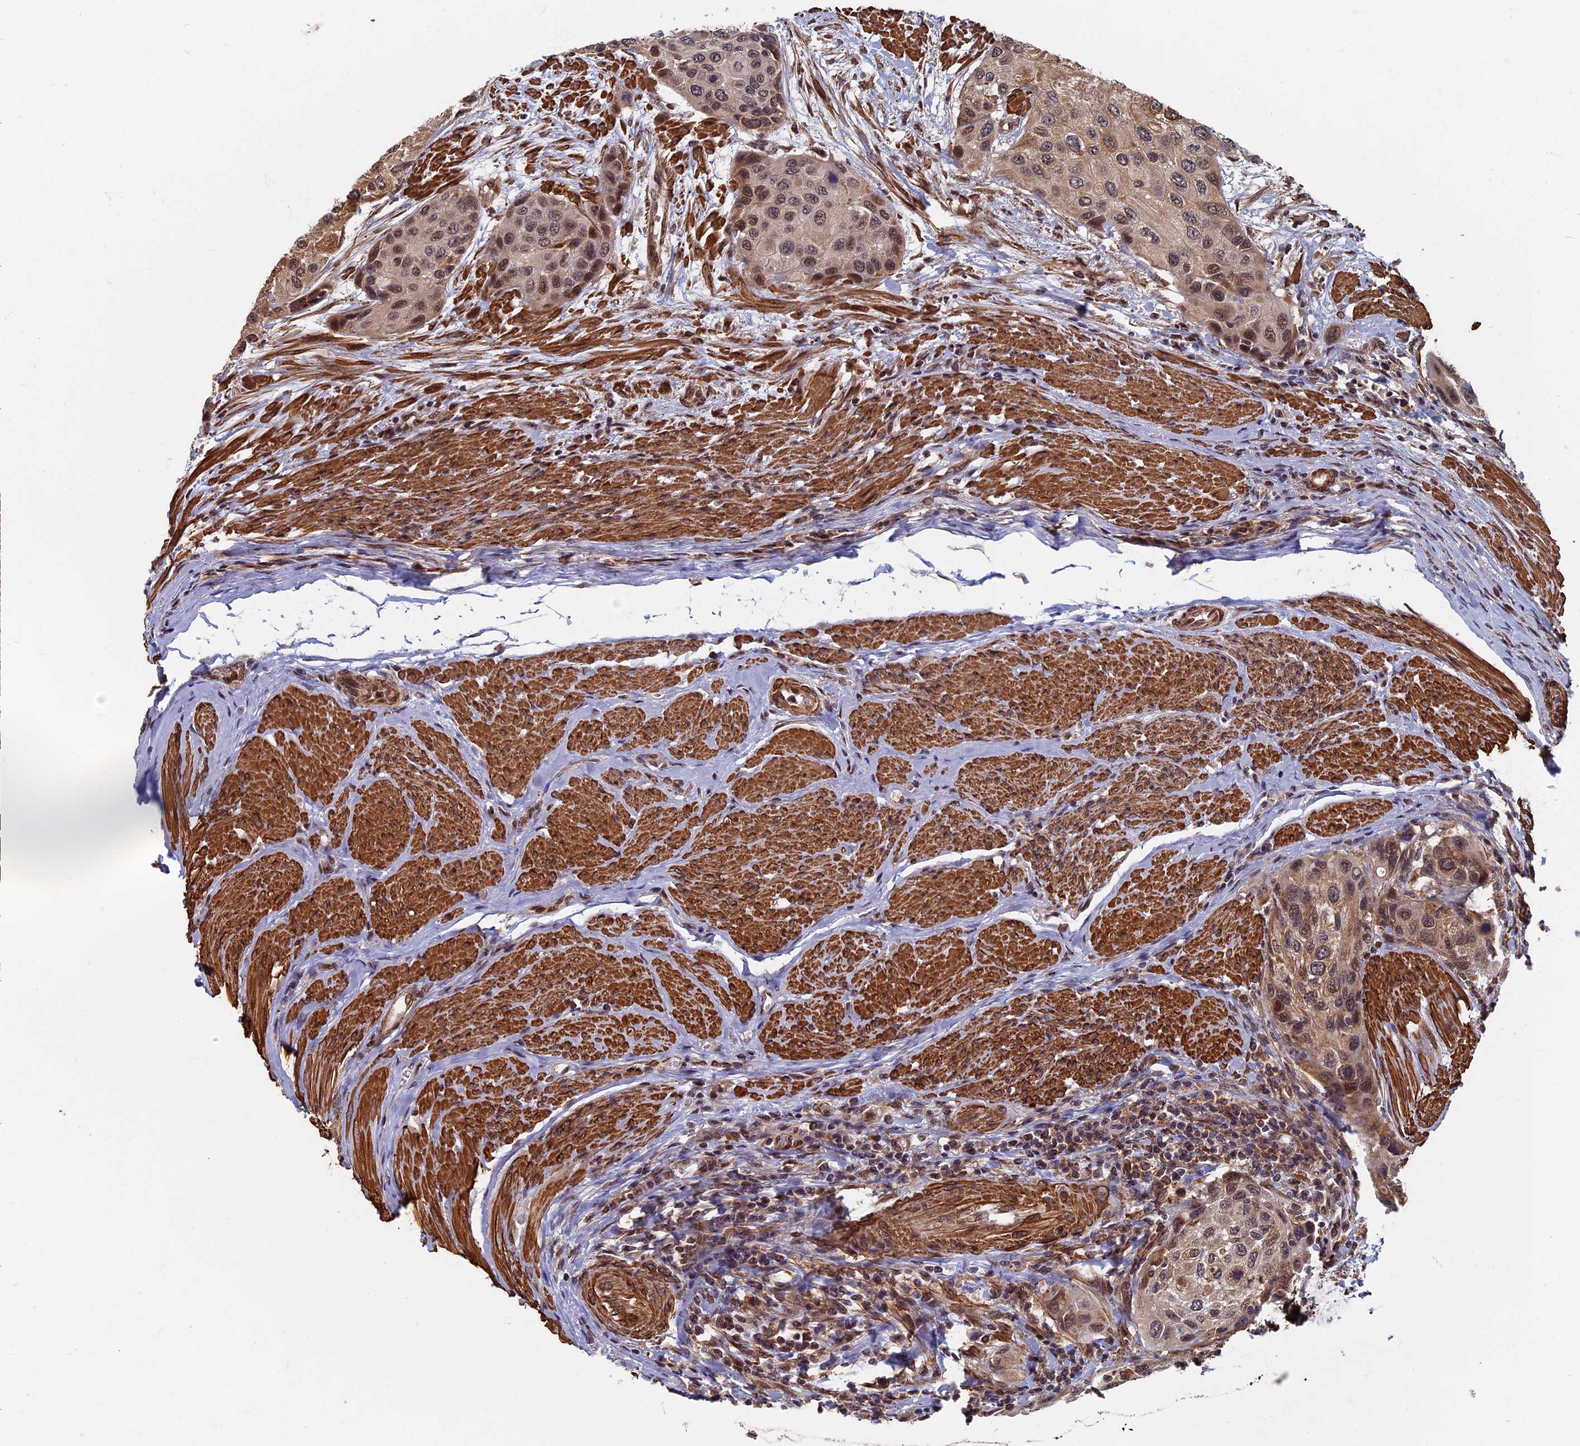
{"staining": {"intensity": "moderate", "quantity": ">75%", "location": "cytoplasmic/membranous,nuclear"}, "tissue": "urothelial cancer", "cell_type": "Tumor cells", "image_type": "cancer", "snomed": [{"axis": "morphology", "description": "Normal tissue, NOS"}, {"axis": "morphology", "description": "Urothelial carcinoma, High grade"}, {"axis": "topography", "description": "Vascular tissue"}, {"axis": "topography", "description": "Urinary bladder"}], "caption": "Immunohistochemistry histopathology image of neoplastic tissue: urothelial cancer stained using immunohistochemistry (IHC) displays medium levels of moderate protein expression localized specifically in the cytoplasmic/membranous and nuclear of tumor cells, appearing as a cytoplasmic/membranous and nuclear brown color.", "gene": "CTDP1", "patient": {"sex": "female", "age": 56}}